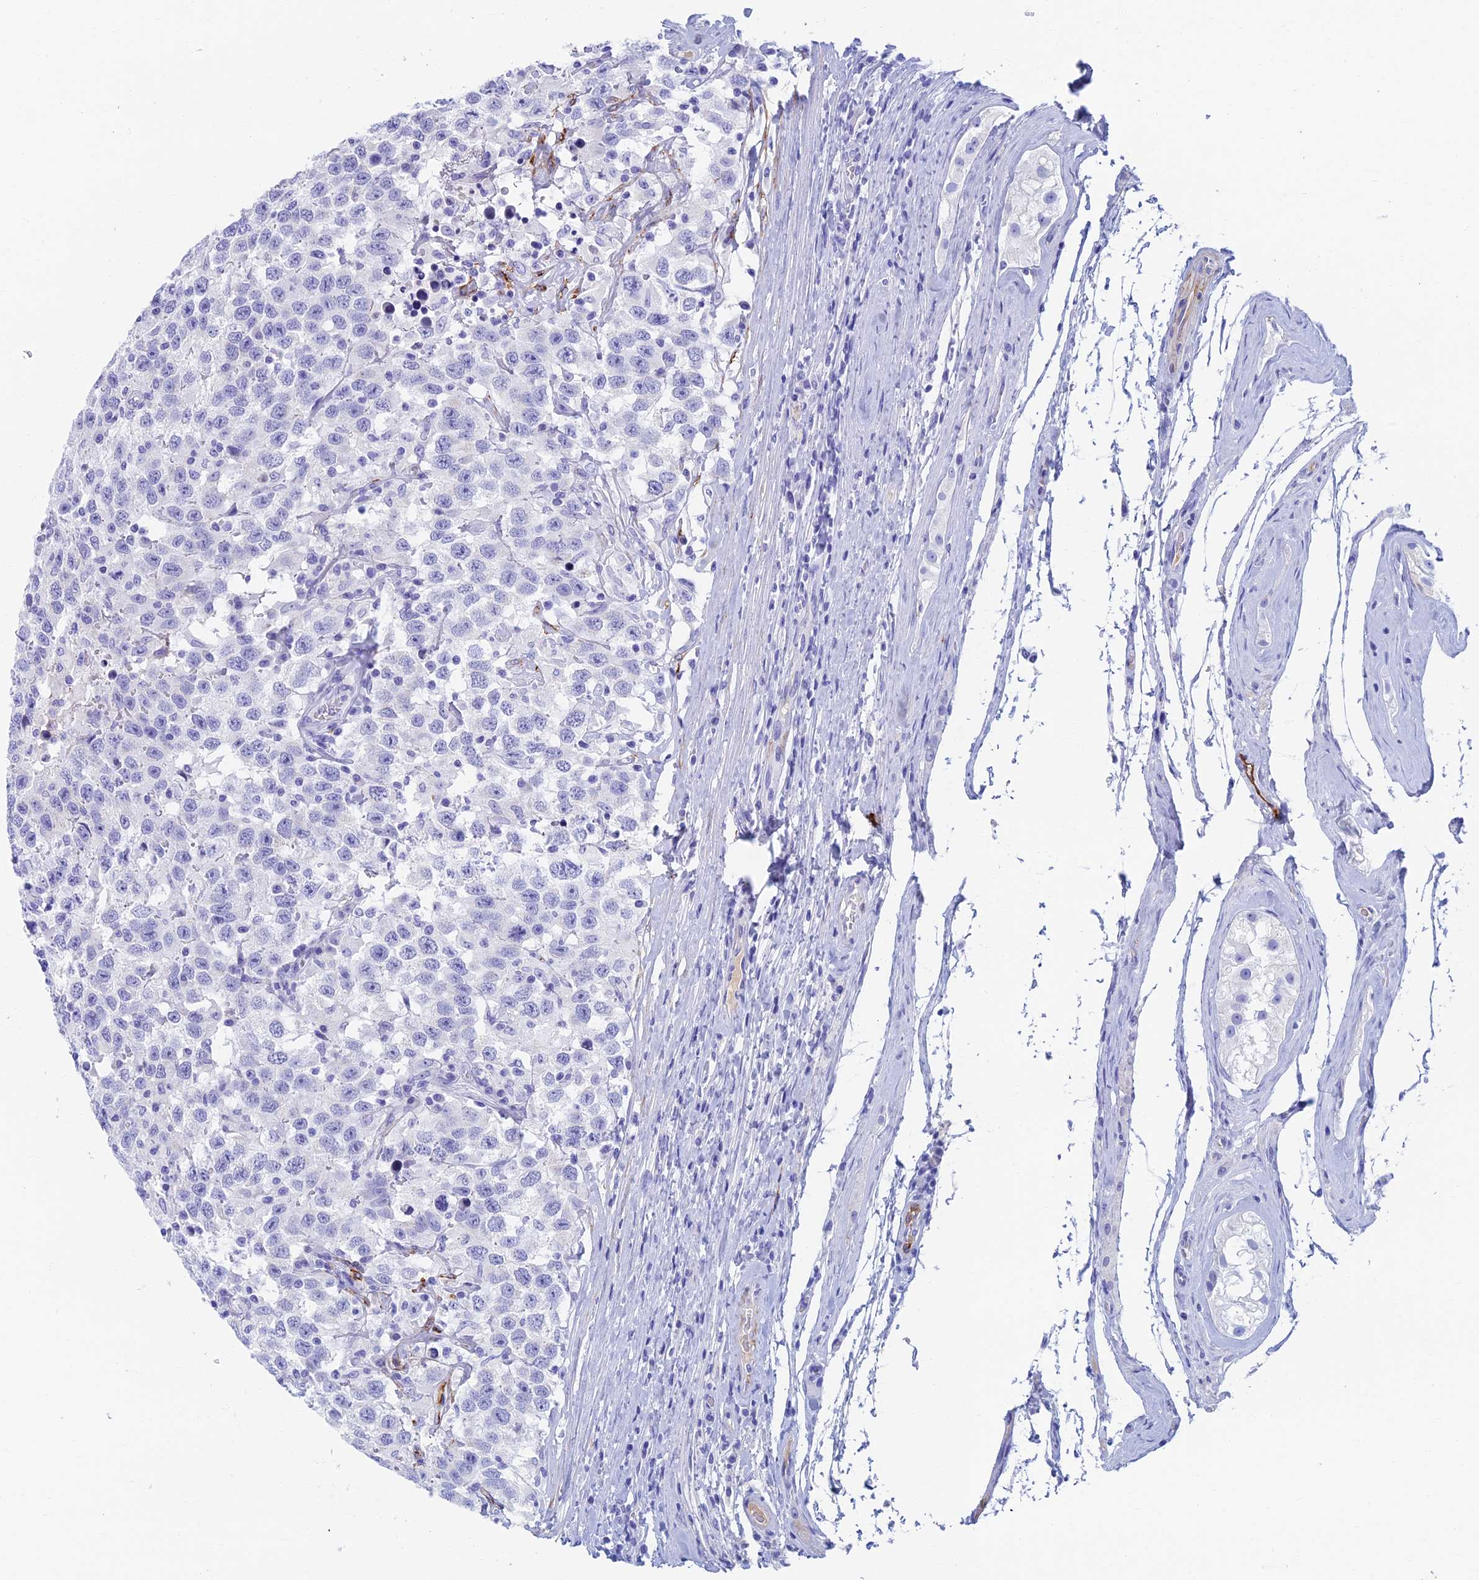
{"staining": {"intensity": "negative", "quantity": "none", "location": "none"}, "tissue": "testis cancer", "cell_type": "Tumor cells", "image_type": "cancer", "snomed": [{"axis": "morphology", "description": "Seminoma, NOS"}, {"axis": "topography", "description": "Testis"}], "caption": "There is no significant positivity in tumor cells of seminoma (testis).", "gene": "ETFRF1", "patient": {"sex": "male", "age": 41}}